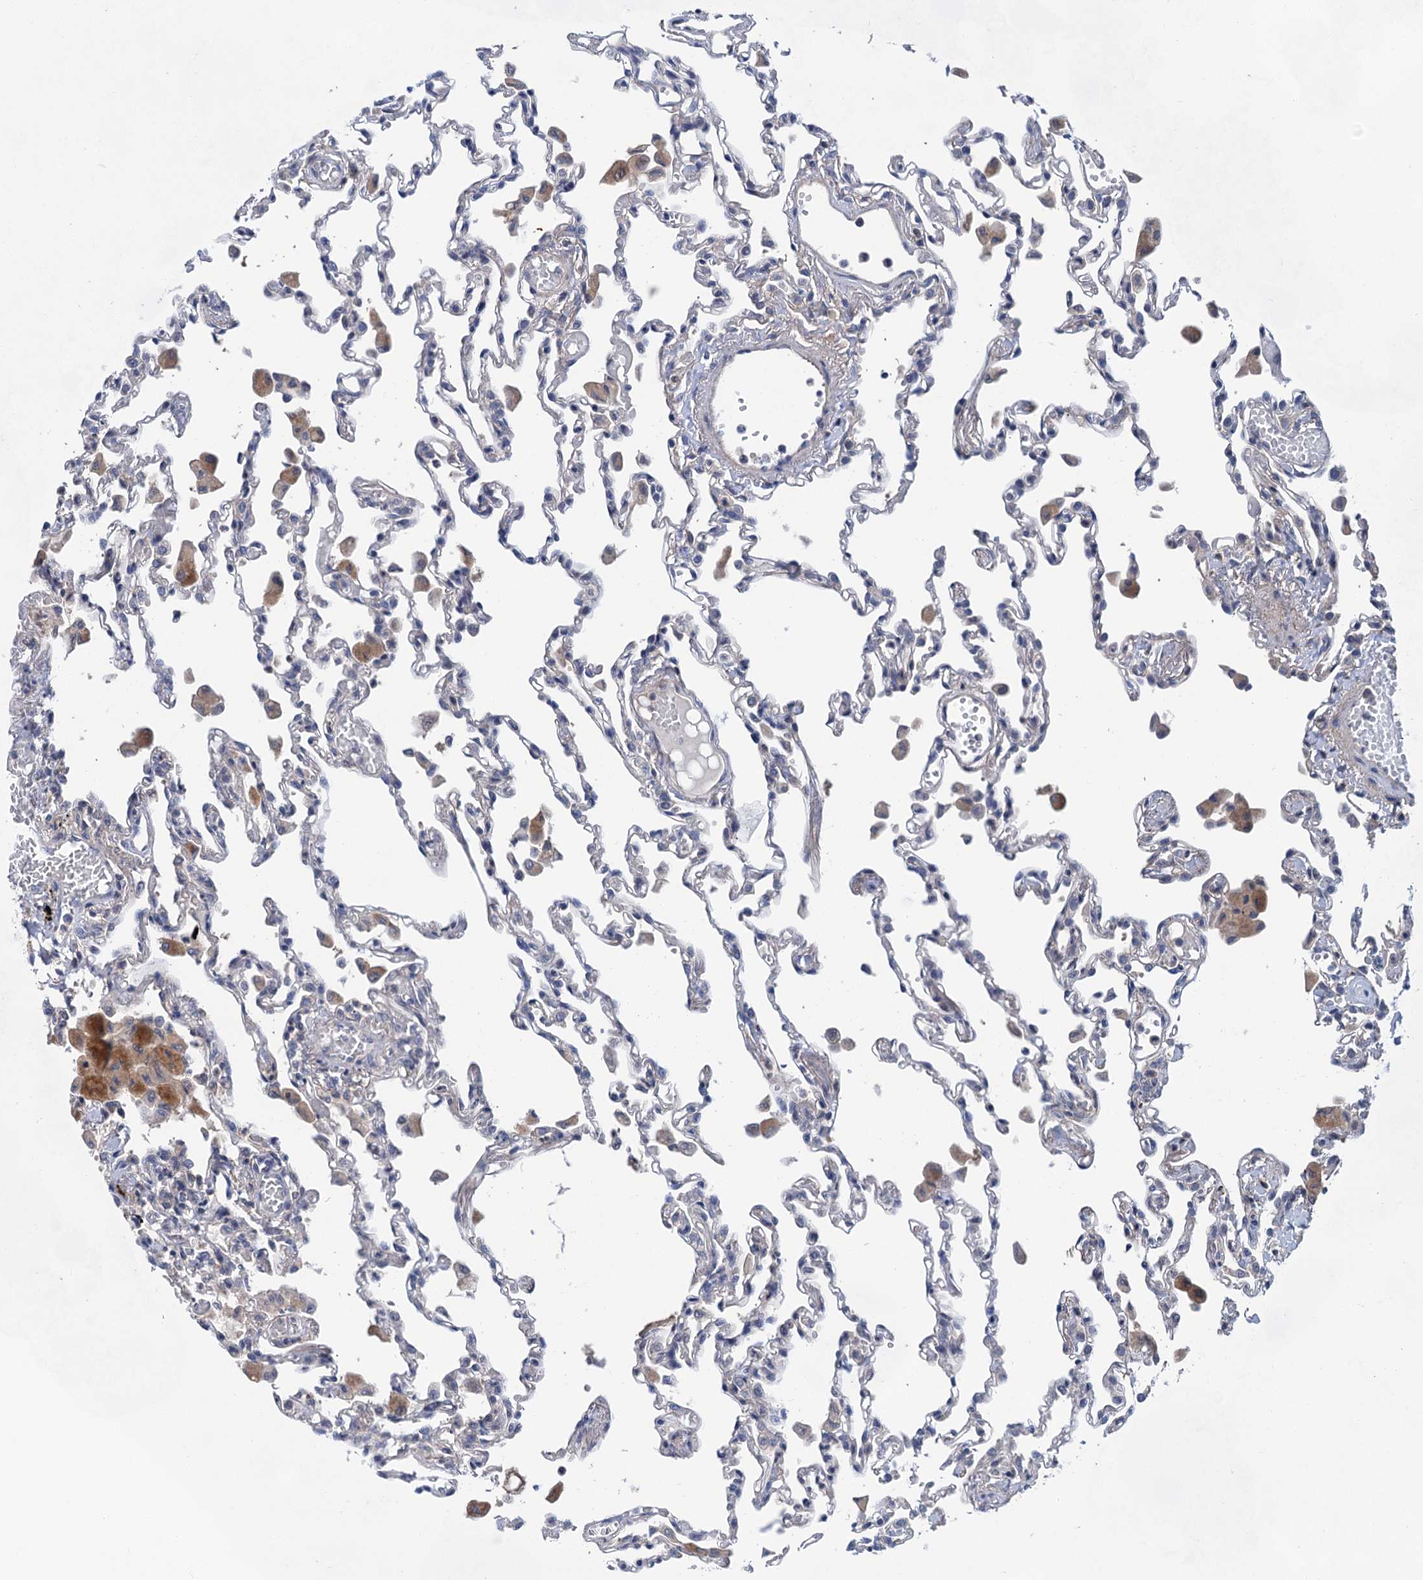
{"staining": {"intensity": "negative", "quantity": "none", "location": "none"}, "tissue": "lung", "cell_type": "Alveolar cells", "image_type": "normal", "snomed": [{"axis": "morphology", "description": "Normal tissue, NOS"}, {"axis": "topography", "description": "Bronchus"}, {"axis": "topography", "description": "Lung"}], "caption": "IHC histopathology image of unremarkable lung stained for a protein (brown), which shows no expression in alveolar cells. Brightfield microscopy of immunohistochemistry (IHC) stained with DAB (brown) and hematoxylin (blue), captured at high magnification.", "gene": "MORN3", "patient": {"sex": "female", "age": 49}}